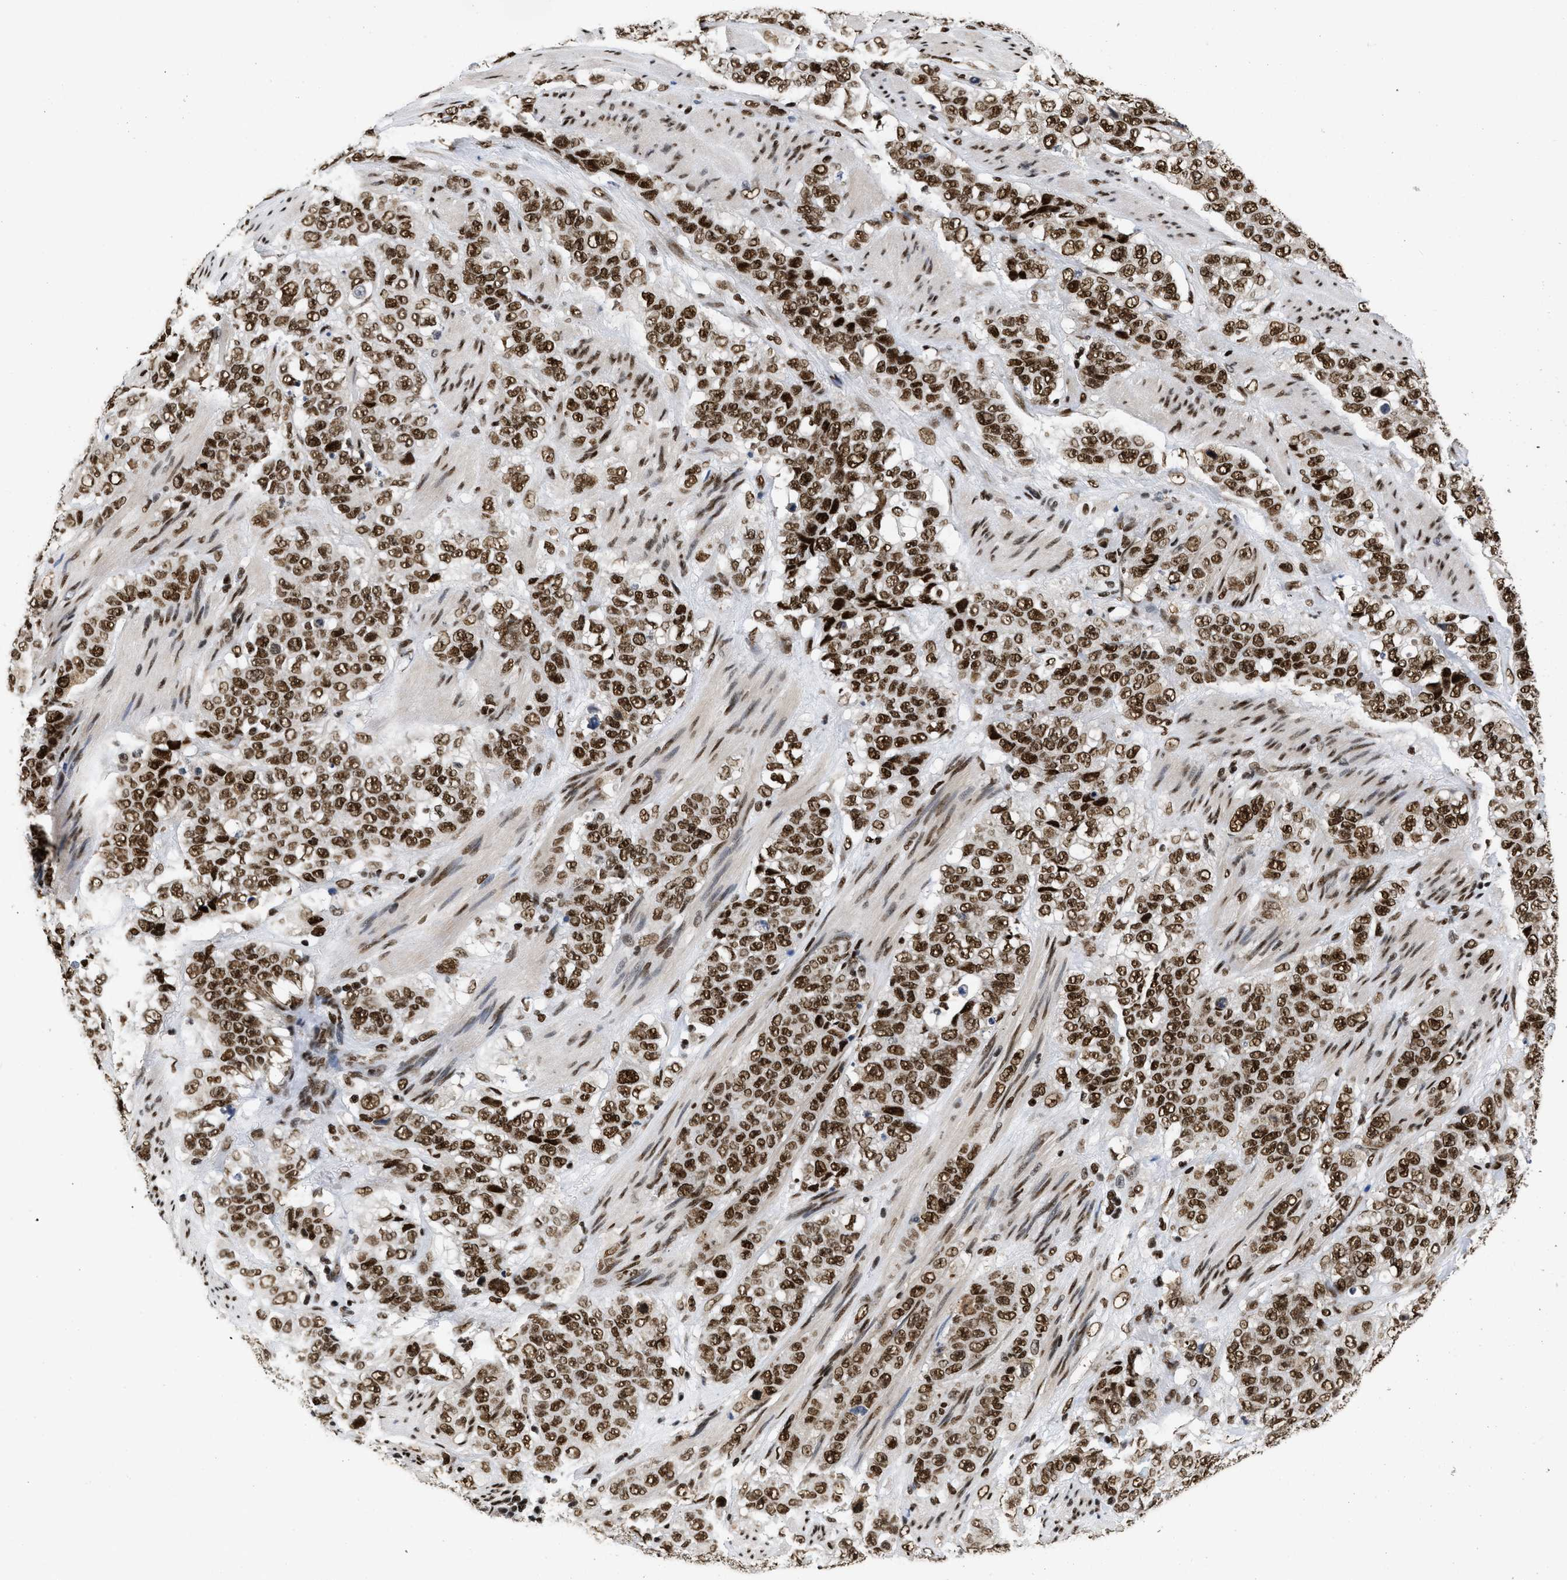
{"staining": {"intensity": "strong", "quantity": ">75%", "location": "nuclear"}, "tissue": "stomach cancer", "cell_type": "Tumor cells", "image_type": "cancer", "snomed": [{"axis": "morphology", "description": "Adenocarcinoma, NOS"}, {"axis": "topography", "description": "Stomach"}], "caption": "Protein expression analysis of stomach cancer exhibits strong nuclear staining in approximately >75% of tumor cells.", "gene": "CREB1", "patient": {"sex": "male", "age": 48}}